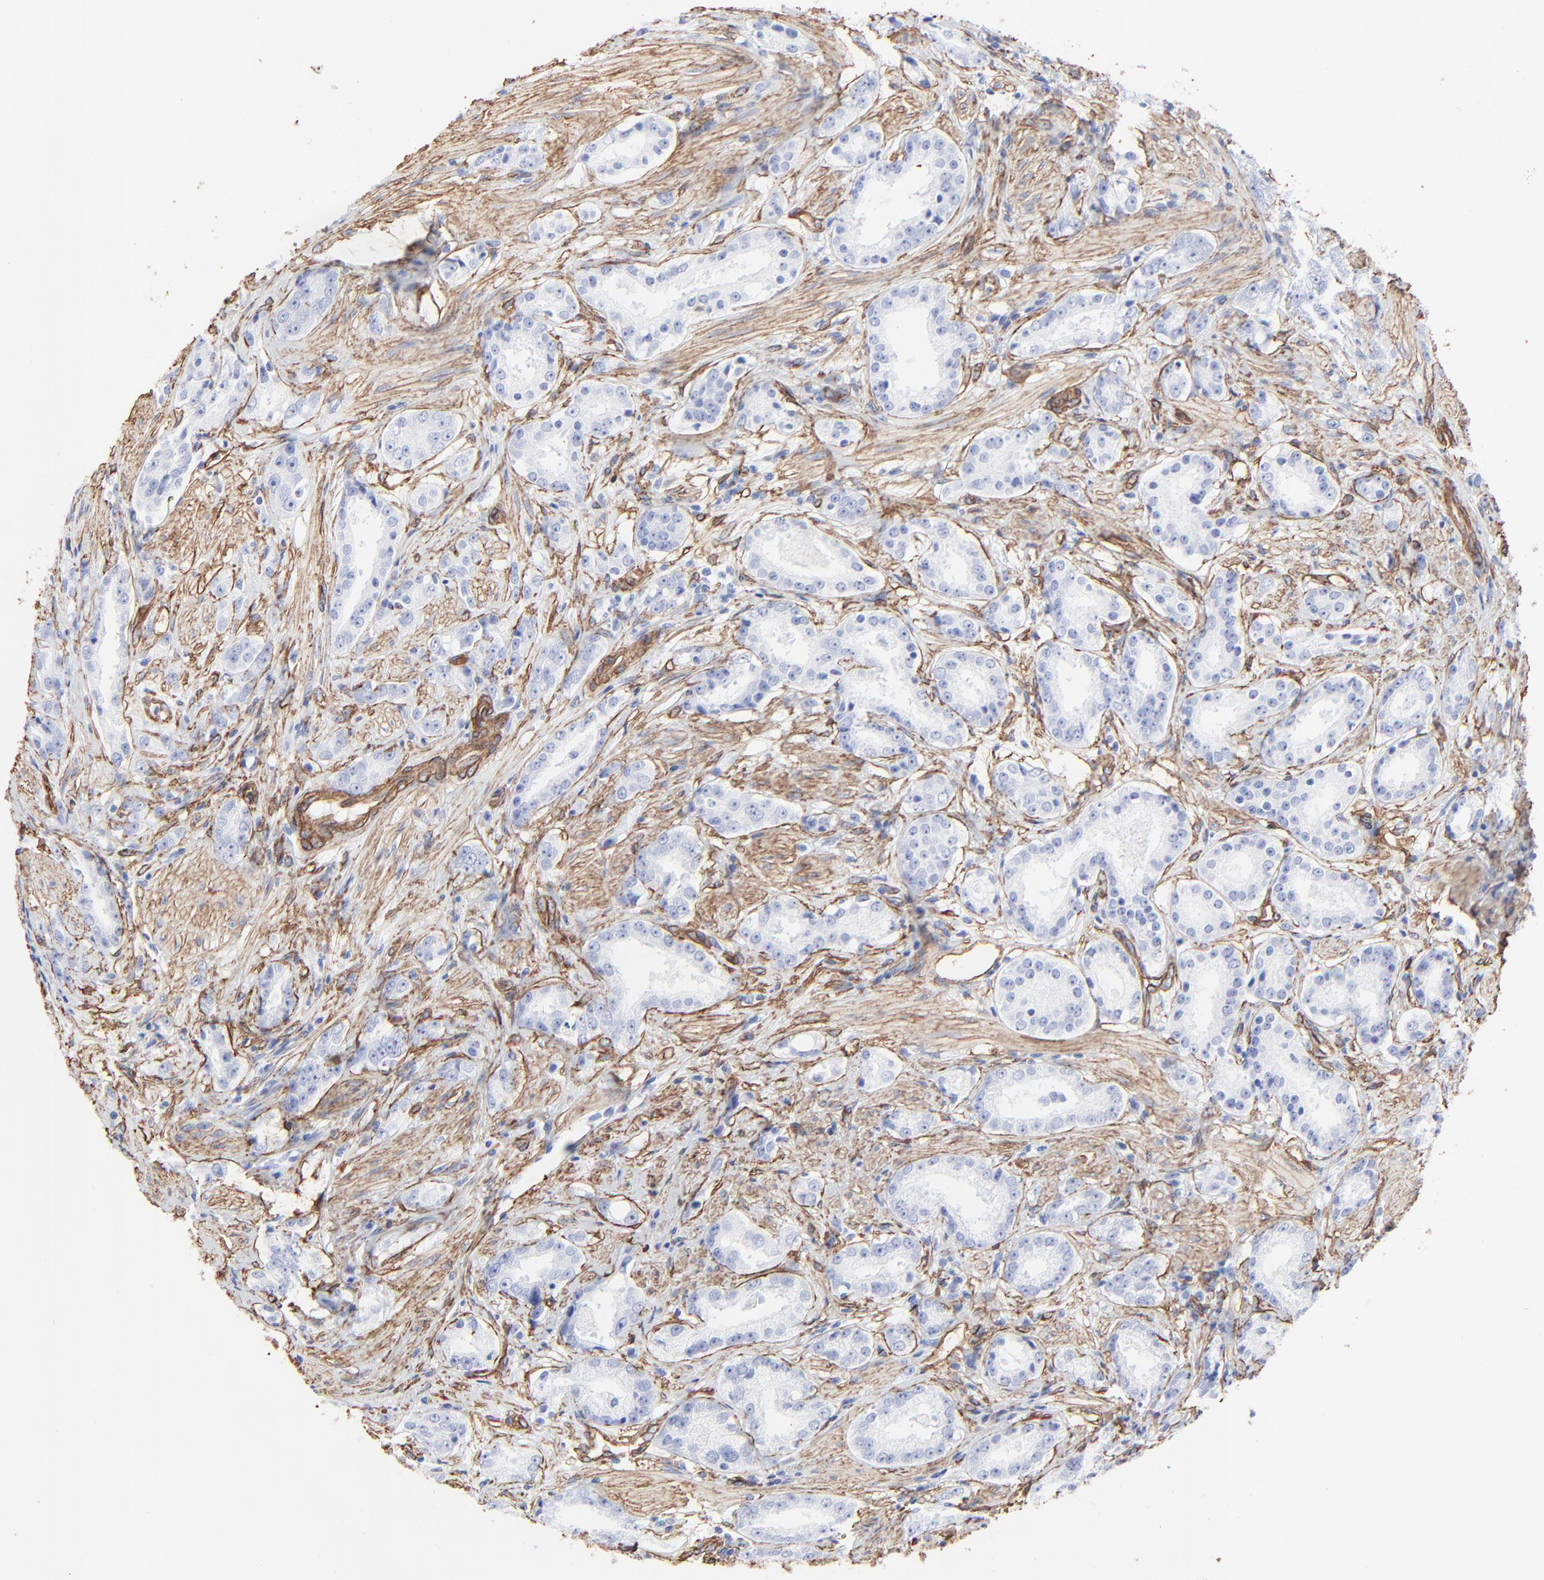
{"staining": {"intensity": "negative", "quantity": "none", "location": "none"}, "tissue": "prostate cancer", "cell_type": "Tumor cells", "image_type": "cancer", "snomed": [{"axis": "morphology", "description": "Adenocarcinoma, Medium grade"}, {"axis": "topography", "description": "Prostate"}], "caption": "Prostate cancer was stained to show a protein in brown. There is no significant staining in tumor cells. (DAB (3,3'-diaminobenzidine) immunohistochemistry visualized using brightfield microscopy, high magnification).", "gene": "CAV1", "patient": {"sex": "male", "age": 53}}